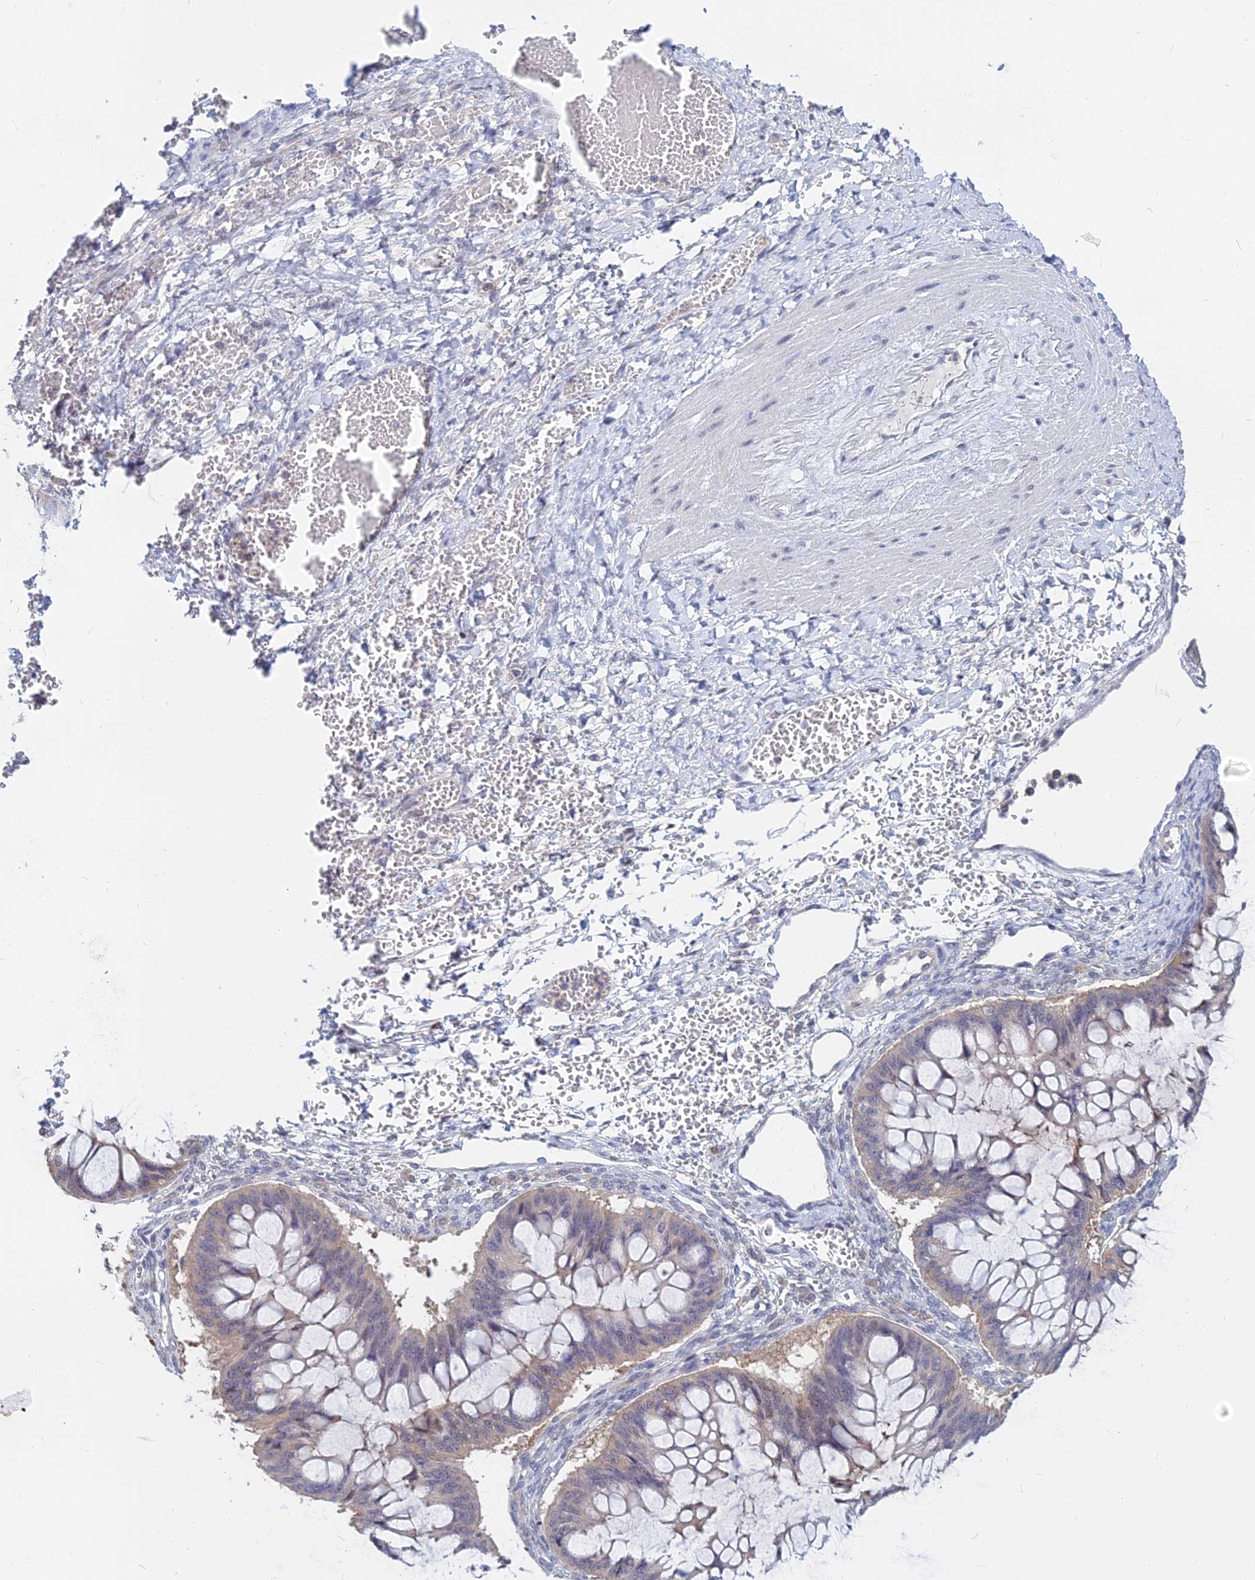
{"staining": {"intensity": "weak", "quantity": "<25%", "location": "cytoplasmic/membranous"}, "tissue": "ovarian cancer", "cell_type": "Tumor cells", "image_type": "cancer", "snomed": [{"axis": "morphology", "description": "Cystadenocarcinoma, mucinous, NOS"}, {"axis": "topography", "description": "Ovary"}], "caption": "Immunohistochemistry (IHC) photomicrograph of neoplastic tissue: ovarian mucinous cystadenocarcinoma stained with DAB (3,3'-diaminobenzidine) reveals no significant protein positivity in tumor cells.", "gene": "B3GALT4", "patient": {"sex": "female", "age": 73}}